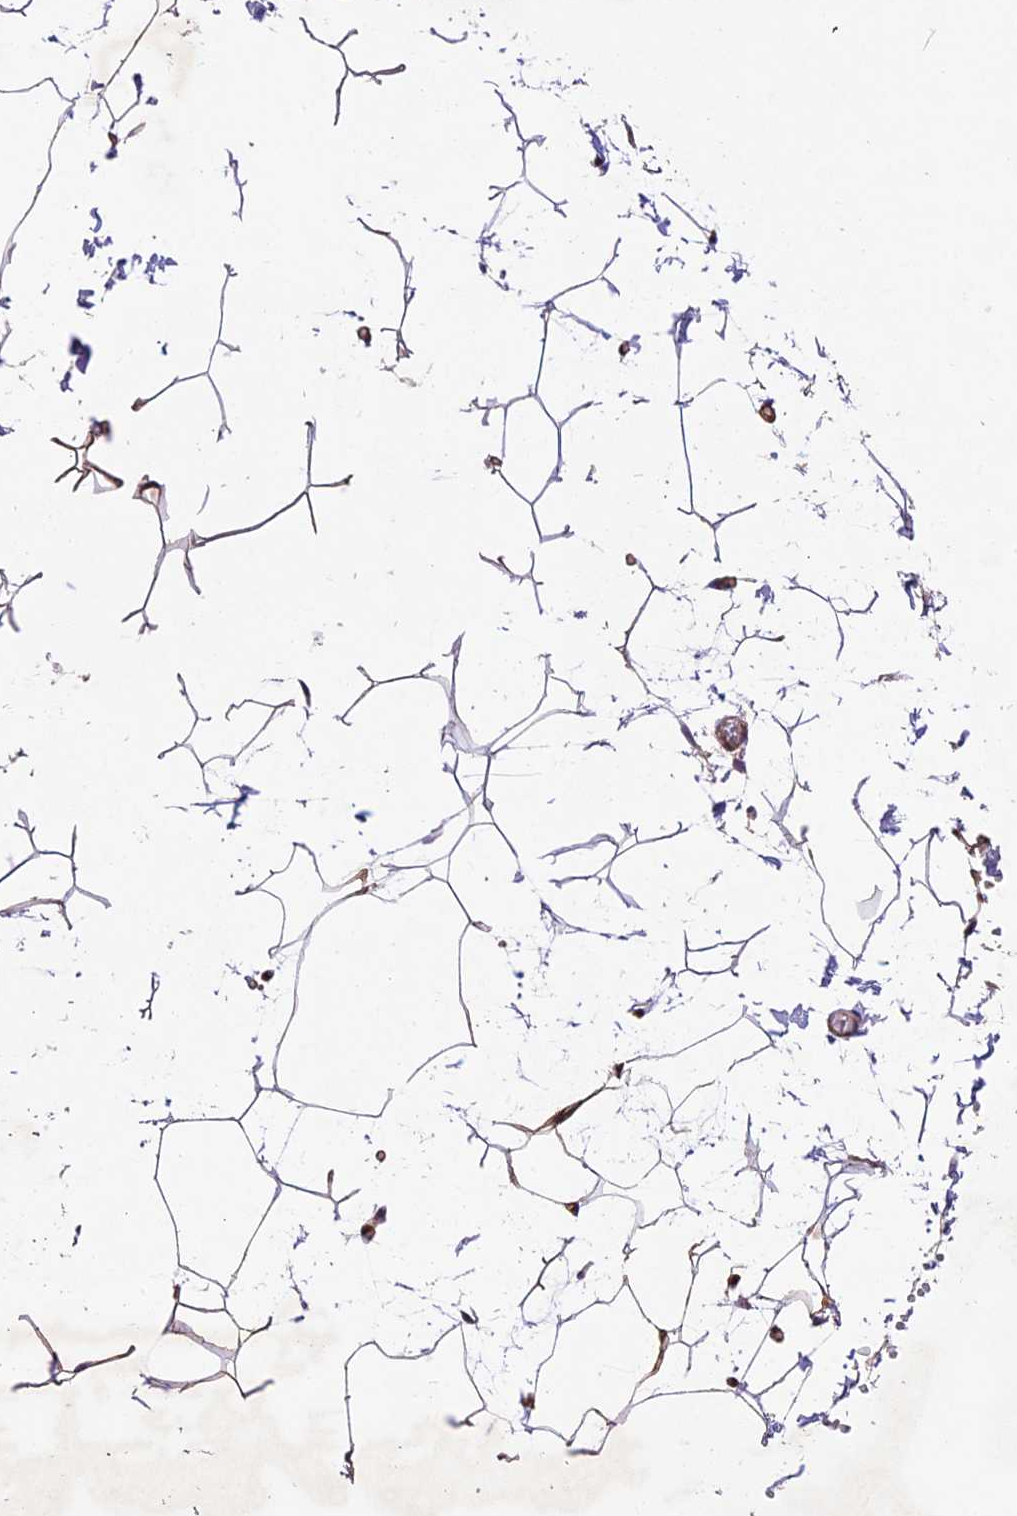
{"staining": {"intensity": "moderate", "quantity": "25%-75%", "location": "cytoplasmic/membranous"}, "tissue": "adipose tissue", "cell_type": "Adipocytes", "image_type": "normal", "snomed": [{"axis": "morphology", "description": "Normal tissue, NOS"}, {"axis": "topography", "description": "Gallbladder"}, {"axis": "topography", "description": "Peripheral nerve tissue"}], "caption": "Adipose tissue was stained to show a protein in brown. There is medium levels of moderate cytoplasmic/membranous positivity in approximately 25%-75% of adipocytes. (brown staining indicates protein expression, while blue staining denotes nuclei).", "gene": "CCSER1", "patient": {"sex": "male", "age": 38}}